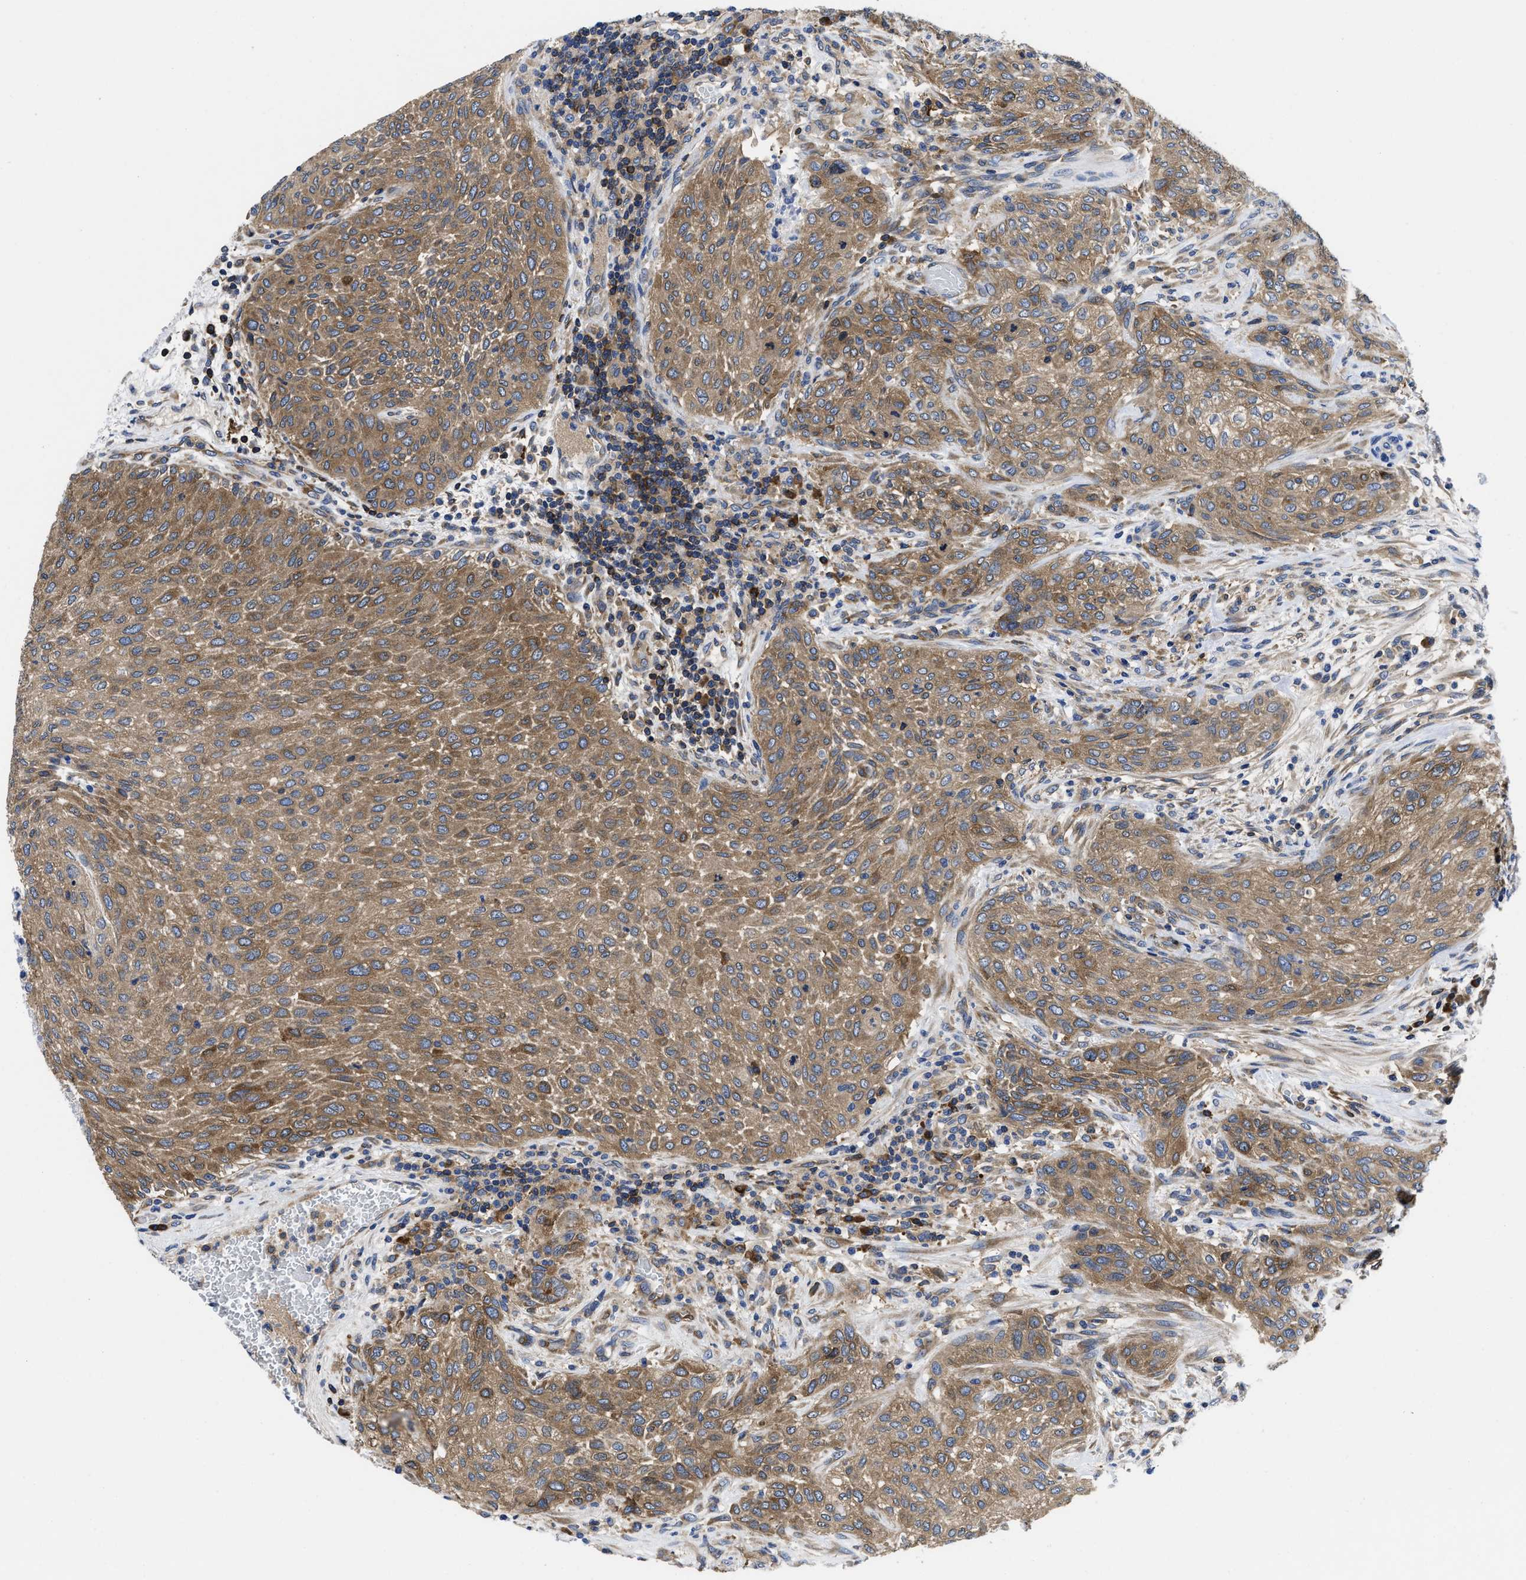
{"staining": {"intensity": "moderate", "quantity": ">75%", "location": "cytoplasmic/membranous"}, "tissue": "urothelial cancer", "cell_type": "Tumor cells", "image_type": "cancer", "snomed": [{"axis": "morphology", "description": "Urothelial carcinoma, Low grade"}, {"axis": "morphology", "description": "Urothelial carcinoma, High grade"}, {"axis": "topography", "description": "Urinary bladder"}], "caption": "Immunohistochemical staining of human low-grade urothelial carcinoma displays moderate cytoplasmic/membranous protein staining in approximately >75% of tumor cells. The protein of interest is shown in brown color, while the nuclei are stained blue.", "gene": "YARS1", "patient": {"sex": "male", "age": 35}}